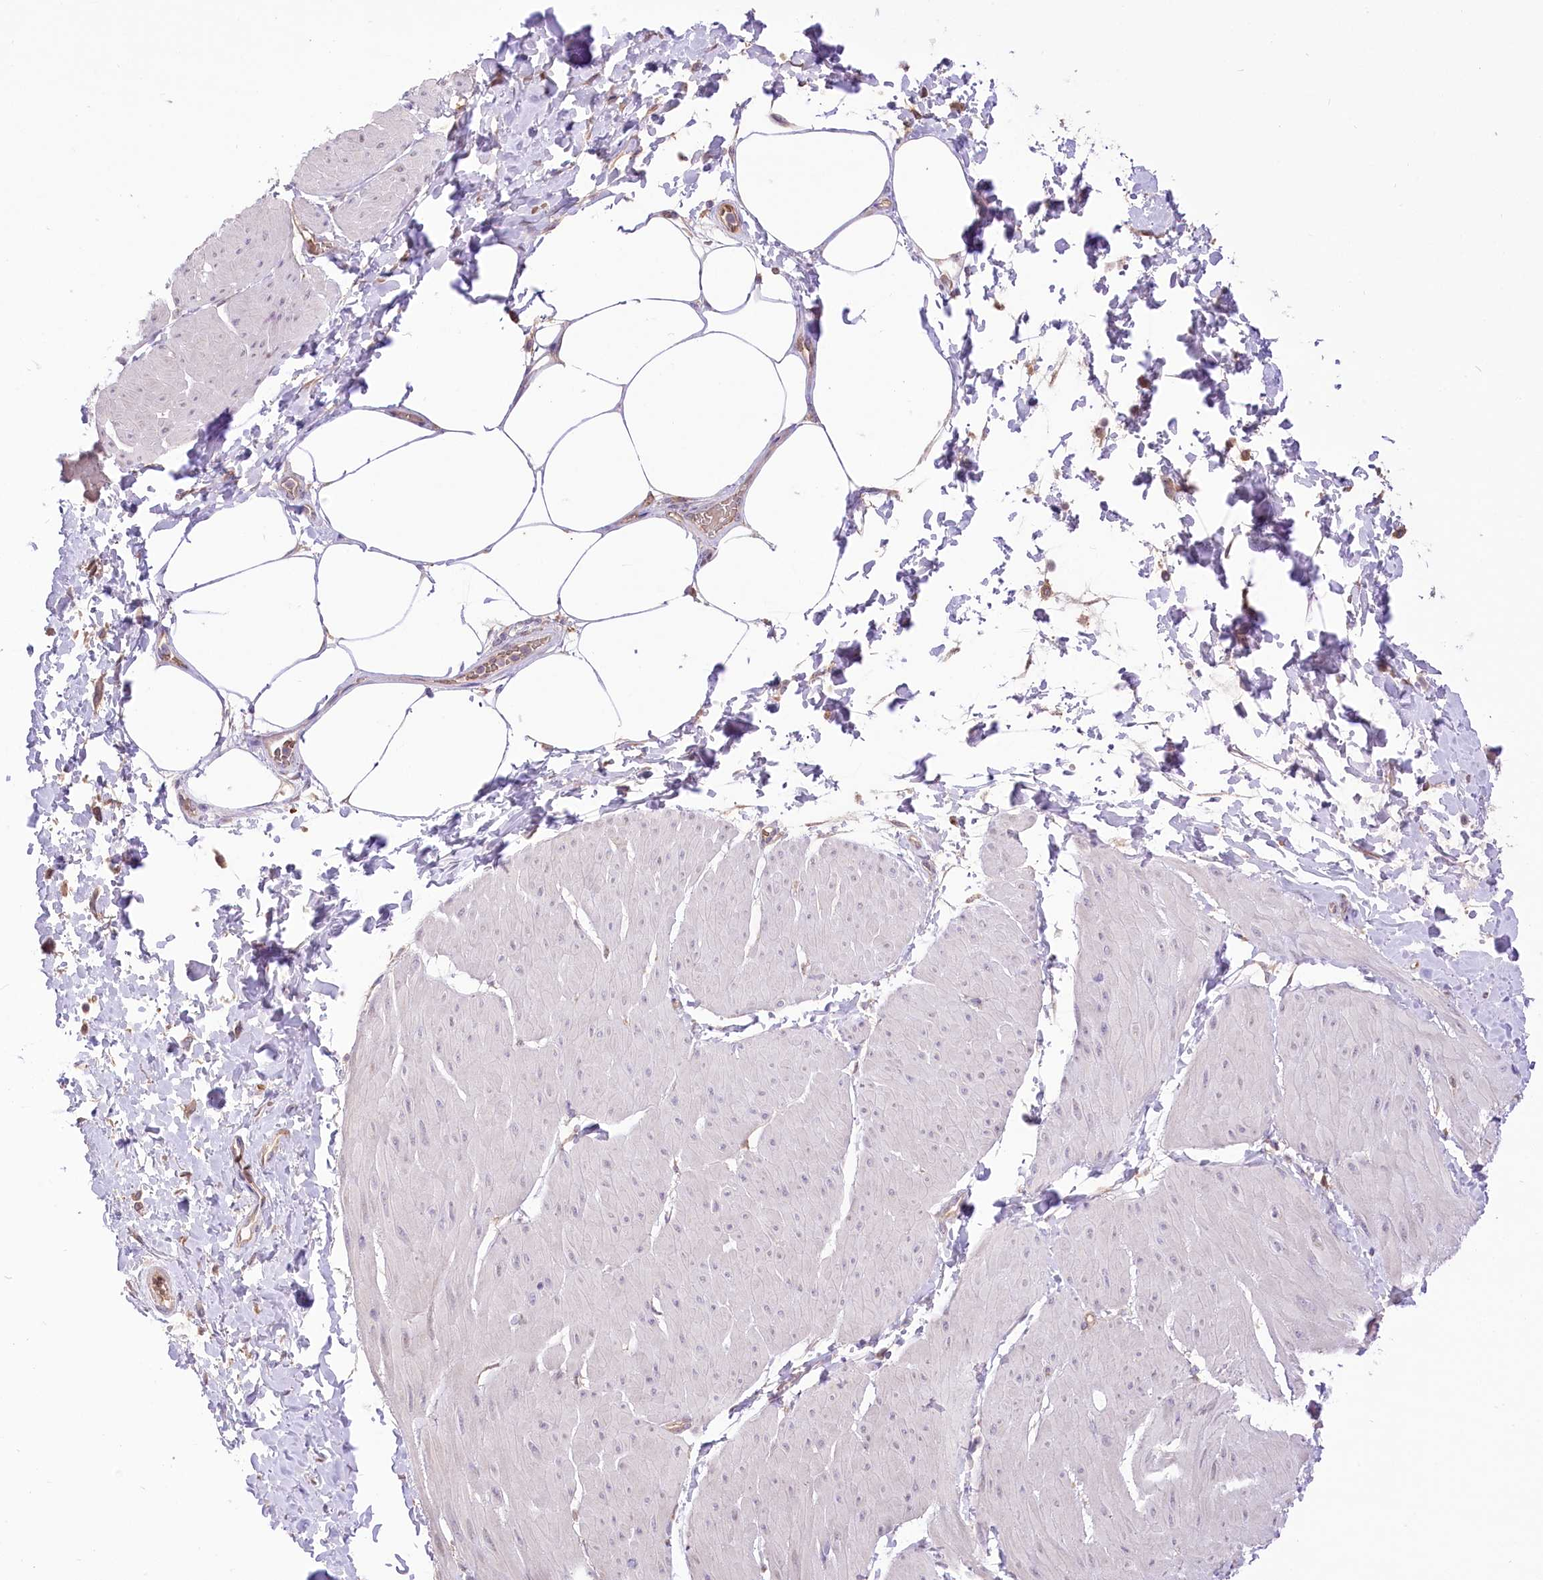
{"staining": {"intensity": "negative", "quantity": "none", "location": "none"}, "tissue": "smooth muscle", "cell_type": "Smooth muscle cells", "image_type": "normal", "snomed": [{"axis": "morphology", "description": "Urothelial carcinoma, High grade"}, {"axis": "topography", "description": "Urinary bladder"}], "caption": "Image shows no protein positivity in smooth muscle cells of benign smooth muscle.", "gene": "R3HDM2", "patient": {"sex": "male", "age": 46}}